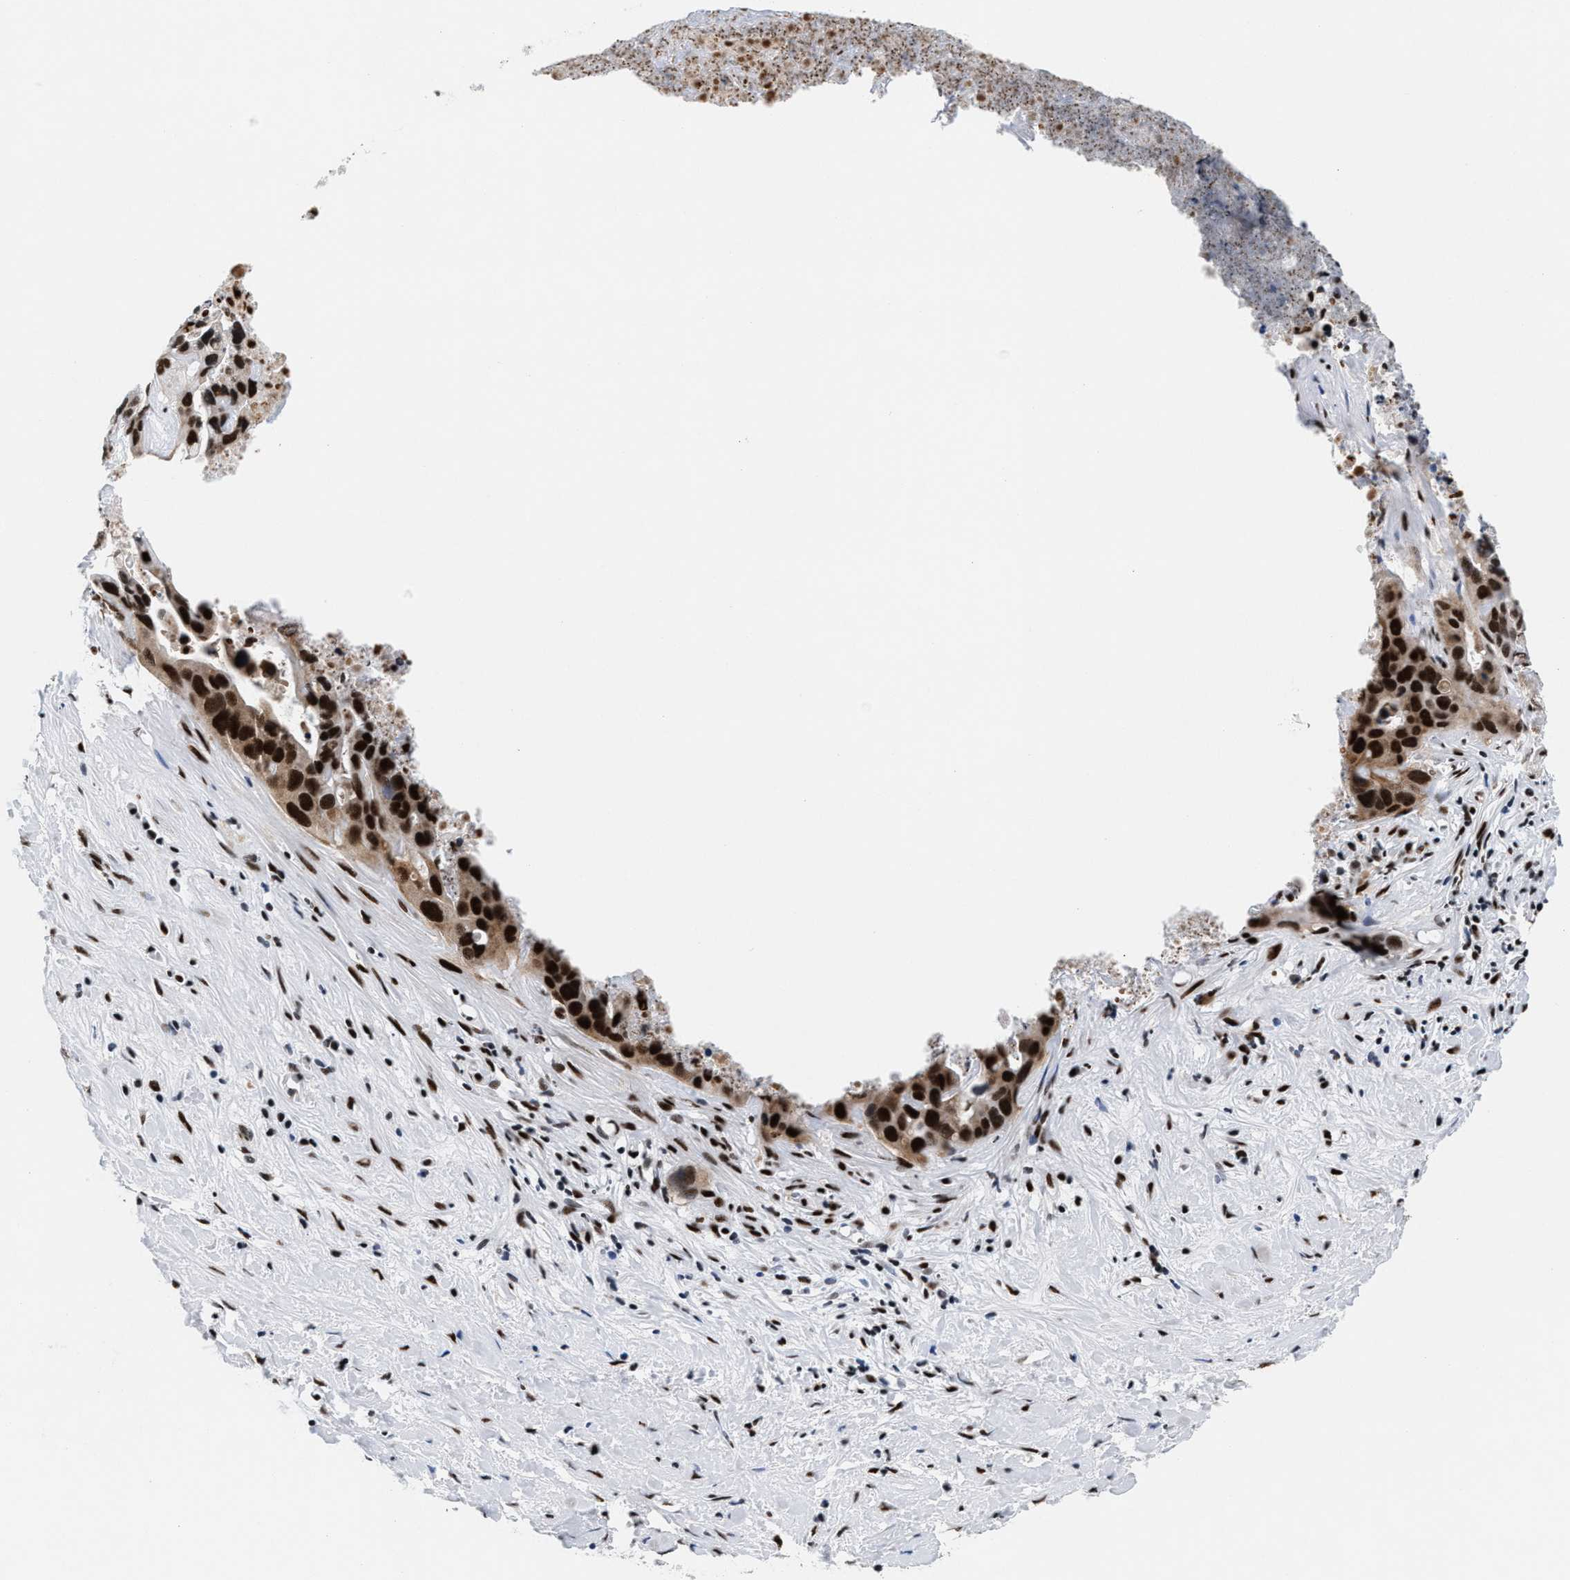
{"staining": {"intensity": "strong", "quantity": ">75%", "location": "nuclear"}, "tissue": "liver cancer", "cell_type": "Tumor cells", "image_type": "cancer", "snomed": [{"axis": "morphology", "description": "Cholangiocarcinoma"}, {"axis": "topography", "description": "Liver"}], "caption": "Immunohistochemical staining of liver cancer exhibits high levels of strong nuclear positivity in approximately >75% of tumor cells.", "gene": "RAD50", "patient": {"sex": "female", "age": 65}}